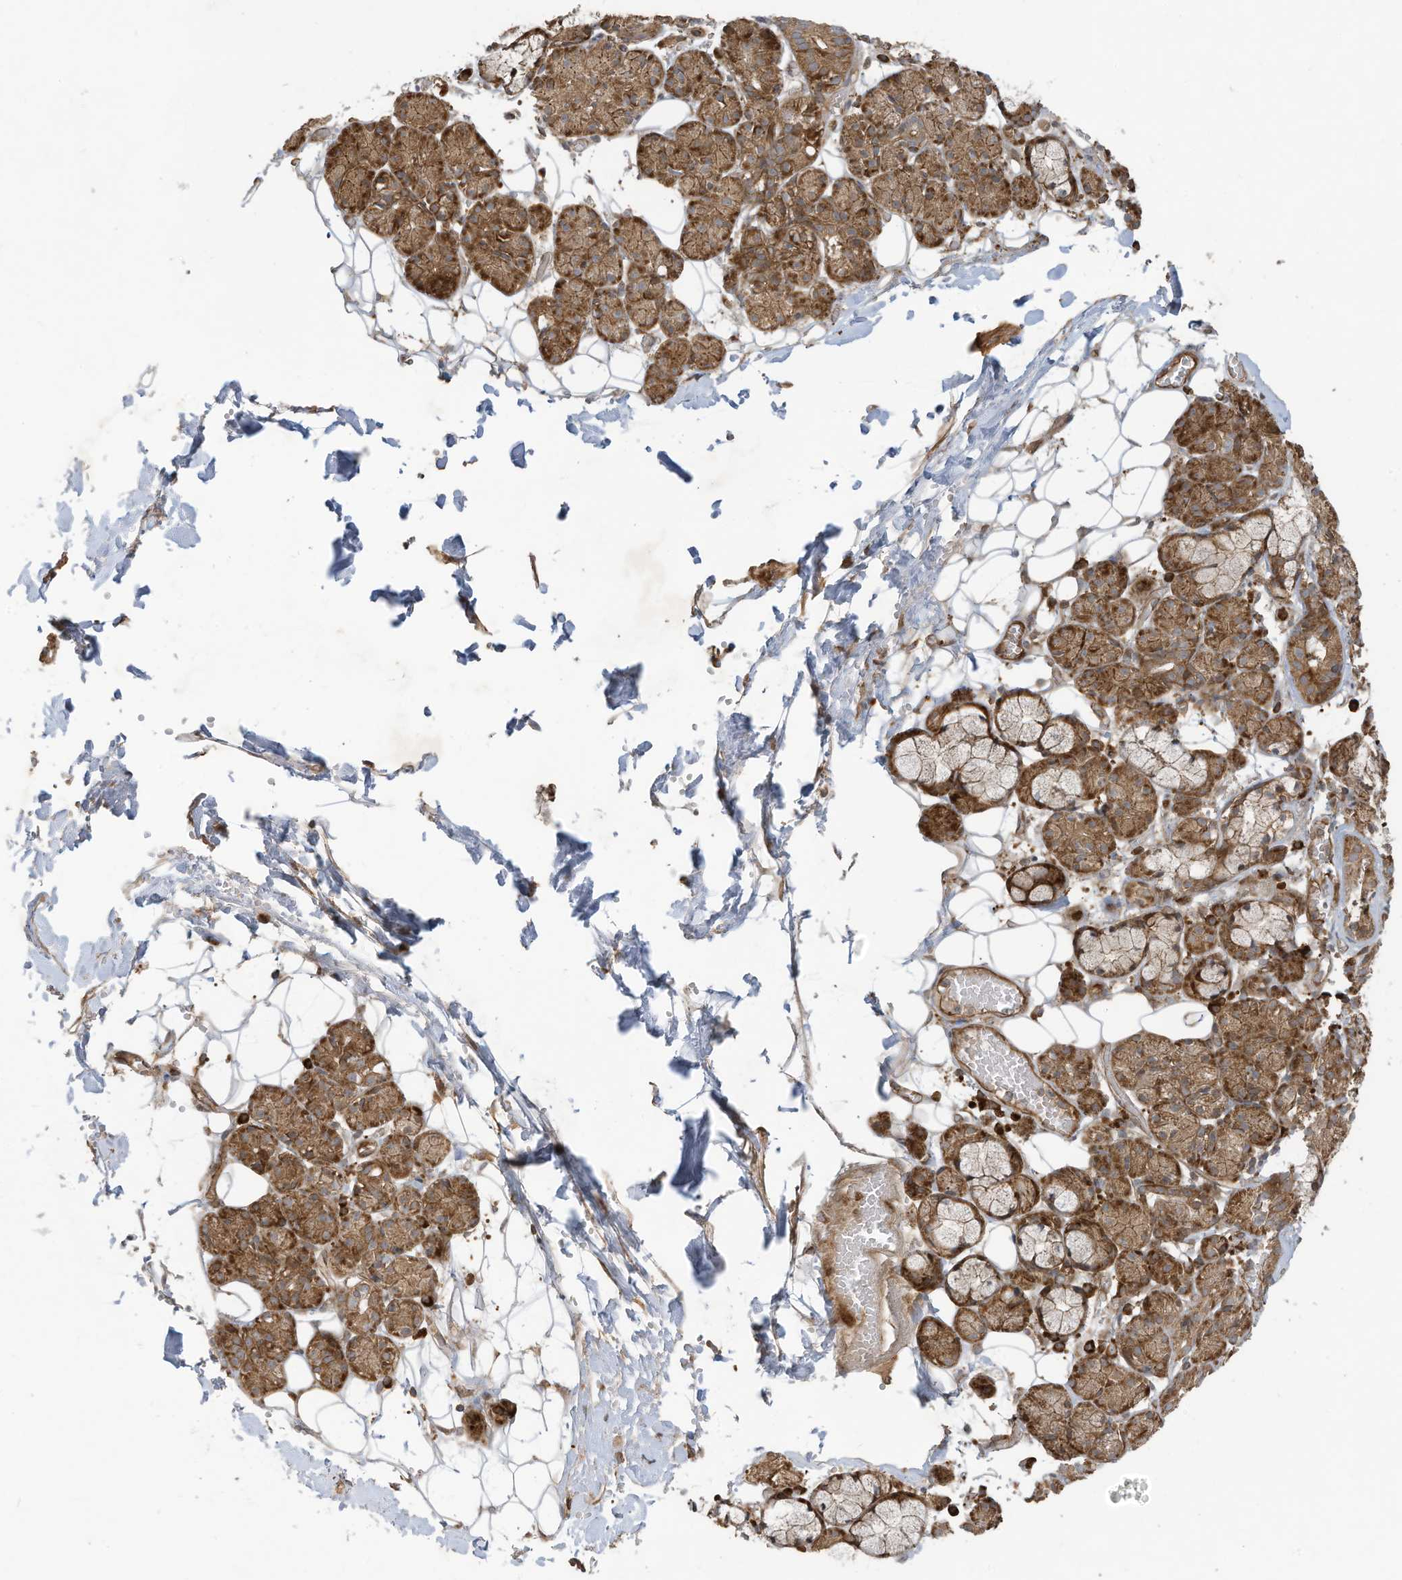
{"staining": {"intensity": "moderate", "quantity": ">75%", "location": "cytoplasmic/membranous"}, "tissue": "salivary gland", "cell_type": "Glandular cells", "image_type": "normal", "snomed": [{"axis": "morphology", "description": "Normal tissue, NOS"}, {"axis": "topography", "description": "Salivary gland"}], "caption": "The image exhibits staining of normal salivary gland, revealing moderate cytoplasmic/membranous protein expression (brown color) within glandular cells.", "gene": "DDIT4", "patient": {"sex": "male", "age": 63}}